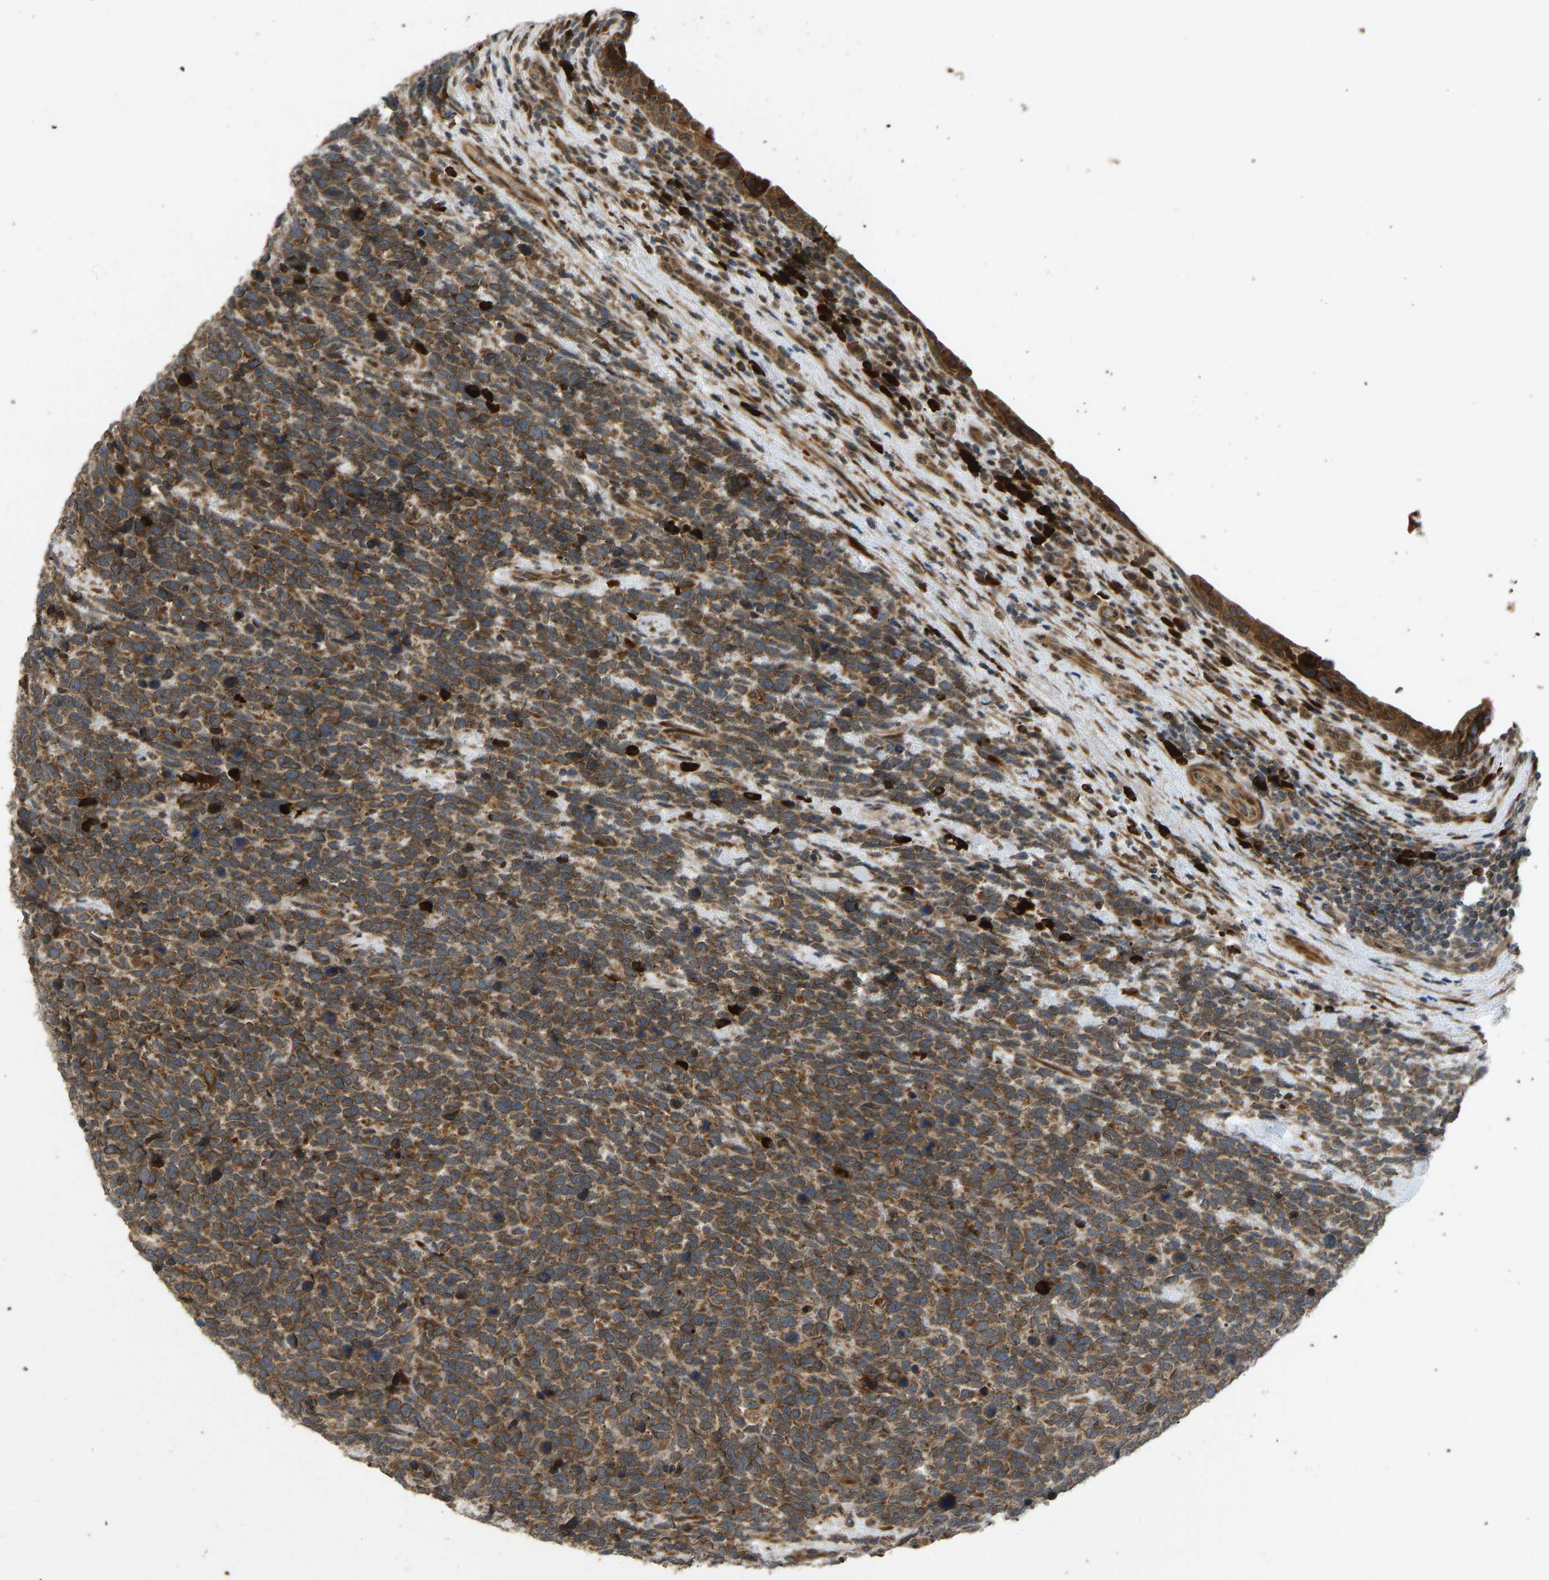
{"staining": {"intensity": "moderate", "quantity": ">75%", "location": "cytoplasmic/membranous"}, "tissue": "urothelial cancer", "cell_type": "Tumor cells", "image_type": "cancer", "snomed": [{"axis": "morphology", "description": "Urothelial carcinoma, High grade"}, {"axis": "topography", "description": "Urinary bladder"}], "caption": "High-power microscopy captured an IHC photomicrograph of high-grade urothelial carcinoma, revealing moderate cytoplasmic/membranous expression in about >75% of tumor cells. The protein is stained brown, and the nuclei are stained in blue (DAB IHC with brightfield microscopy, high magnification).", "gene": "RPN2", "patient": {"sex": "female", "age": 82}}